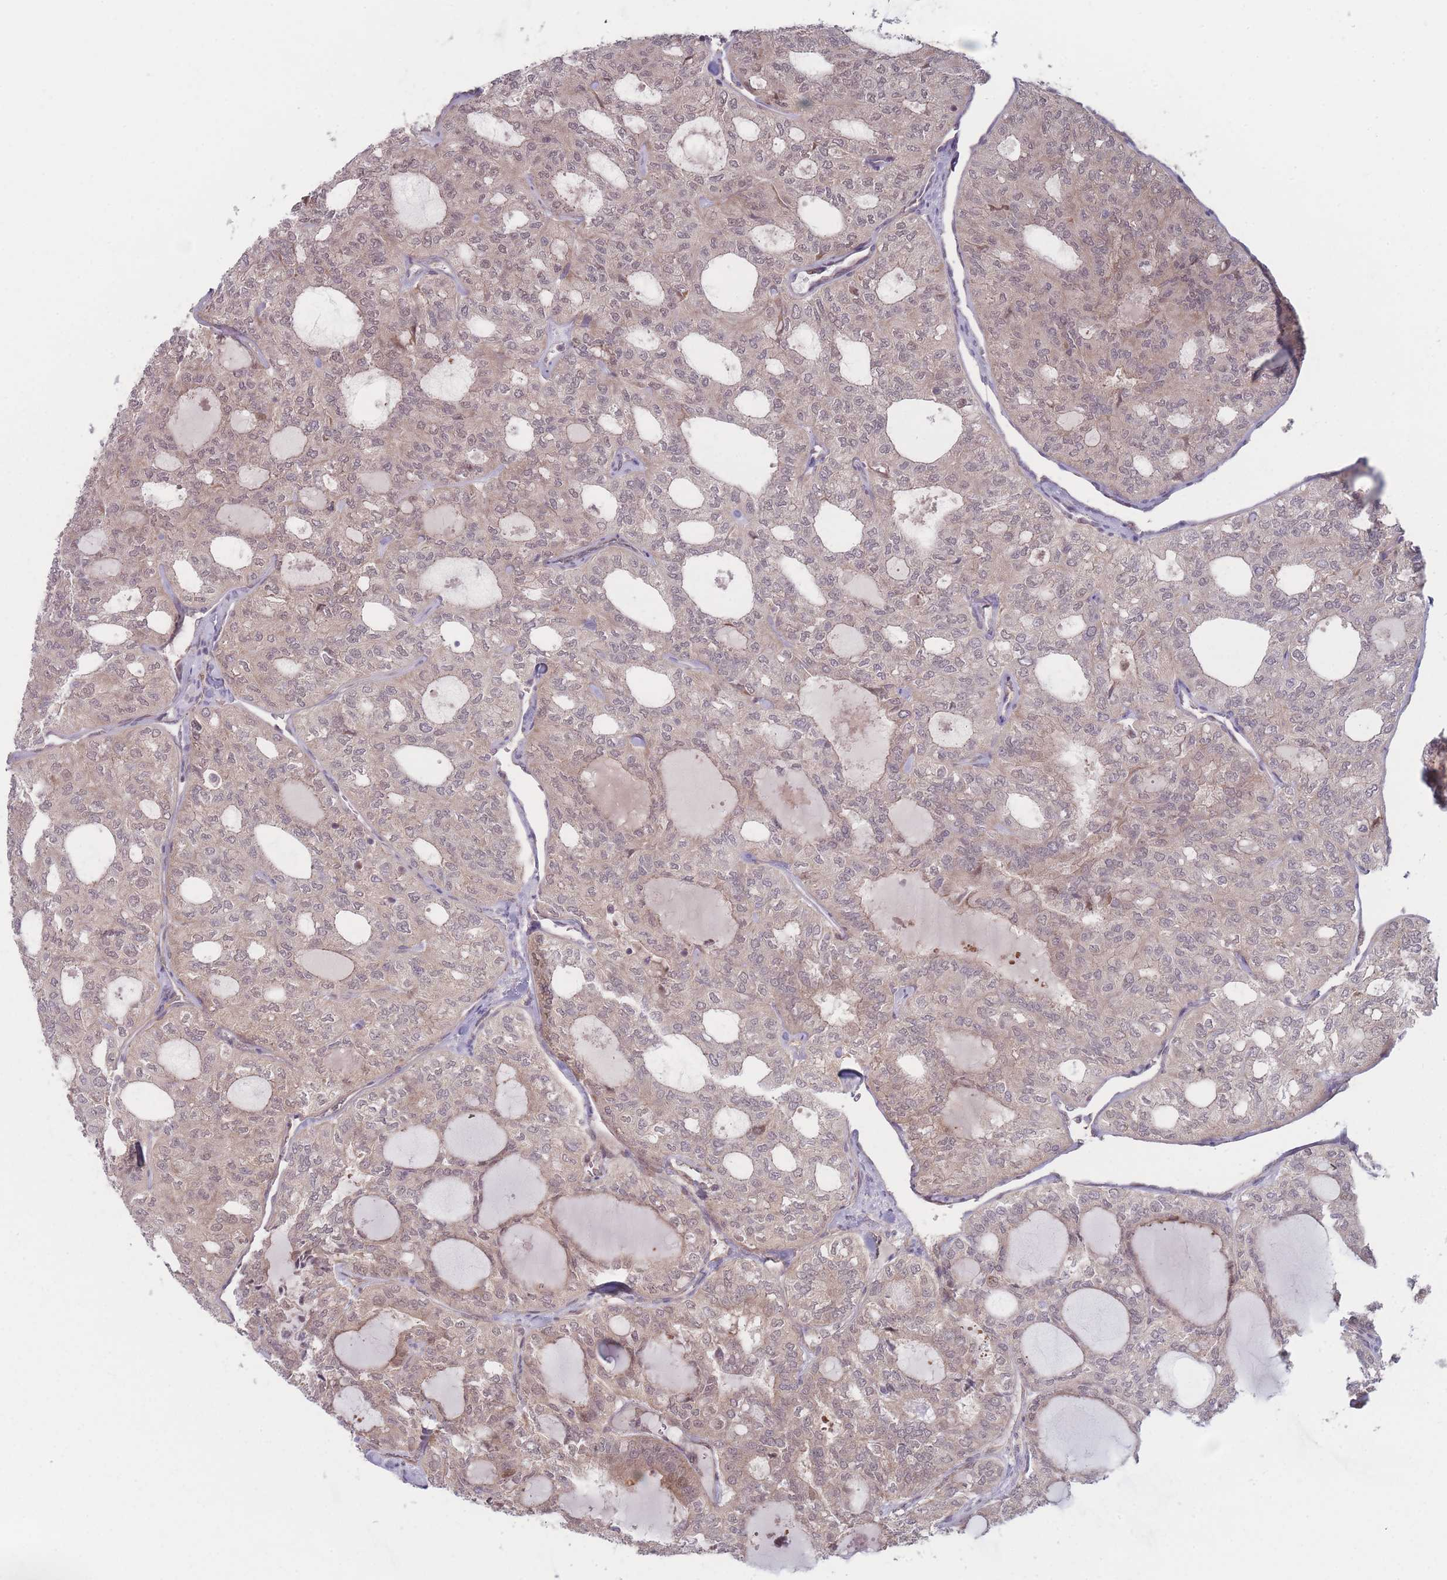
{"staining": {"intensity": "weak", "quantity": "25%-75%", "location": "cytoplasmic/membranous,nuclear"}, "tissue": "thyroid cancer", "cell_type": "Tumor cells", "image_type": "cancer", "snomed": [{"axis": "morphology", "description": "Follicular adenoma carcinoma, NOS"}, {"axis": "topography", "description": "Thyroid gland"}], "caption": "A histopathology image of human thyroid cancer (follicular adenoma carcinoma) stained for a protein shows weak cytoplasmic/membranous and nuclear brown staining in tumor cells. (Stains: DAB in brown, nuclei in blue, Microscopy: brightfield microscopy at high magnification).", "gene": "RPS18", "patient": {"sex": "male", "age": 75}}